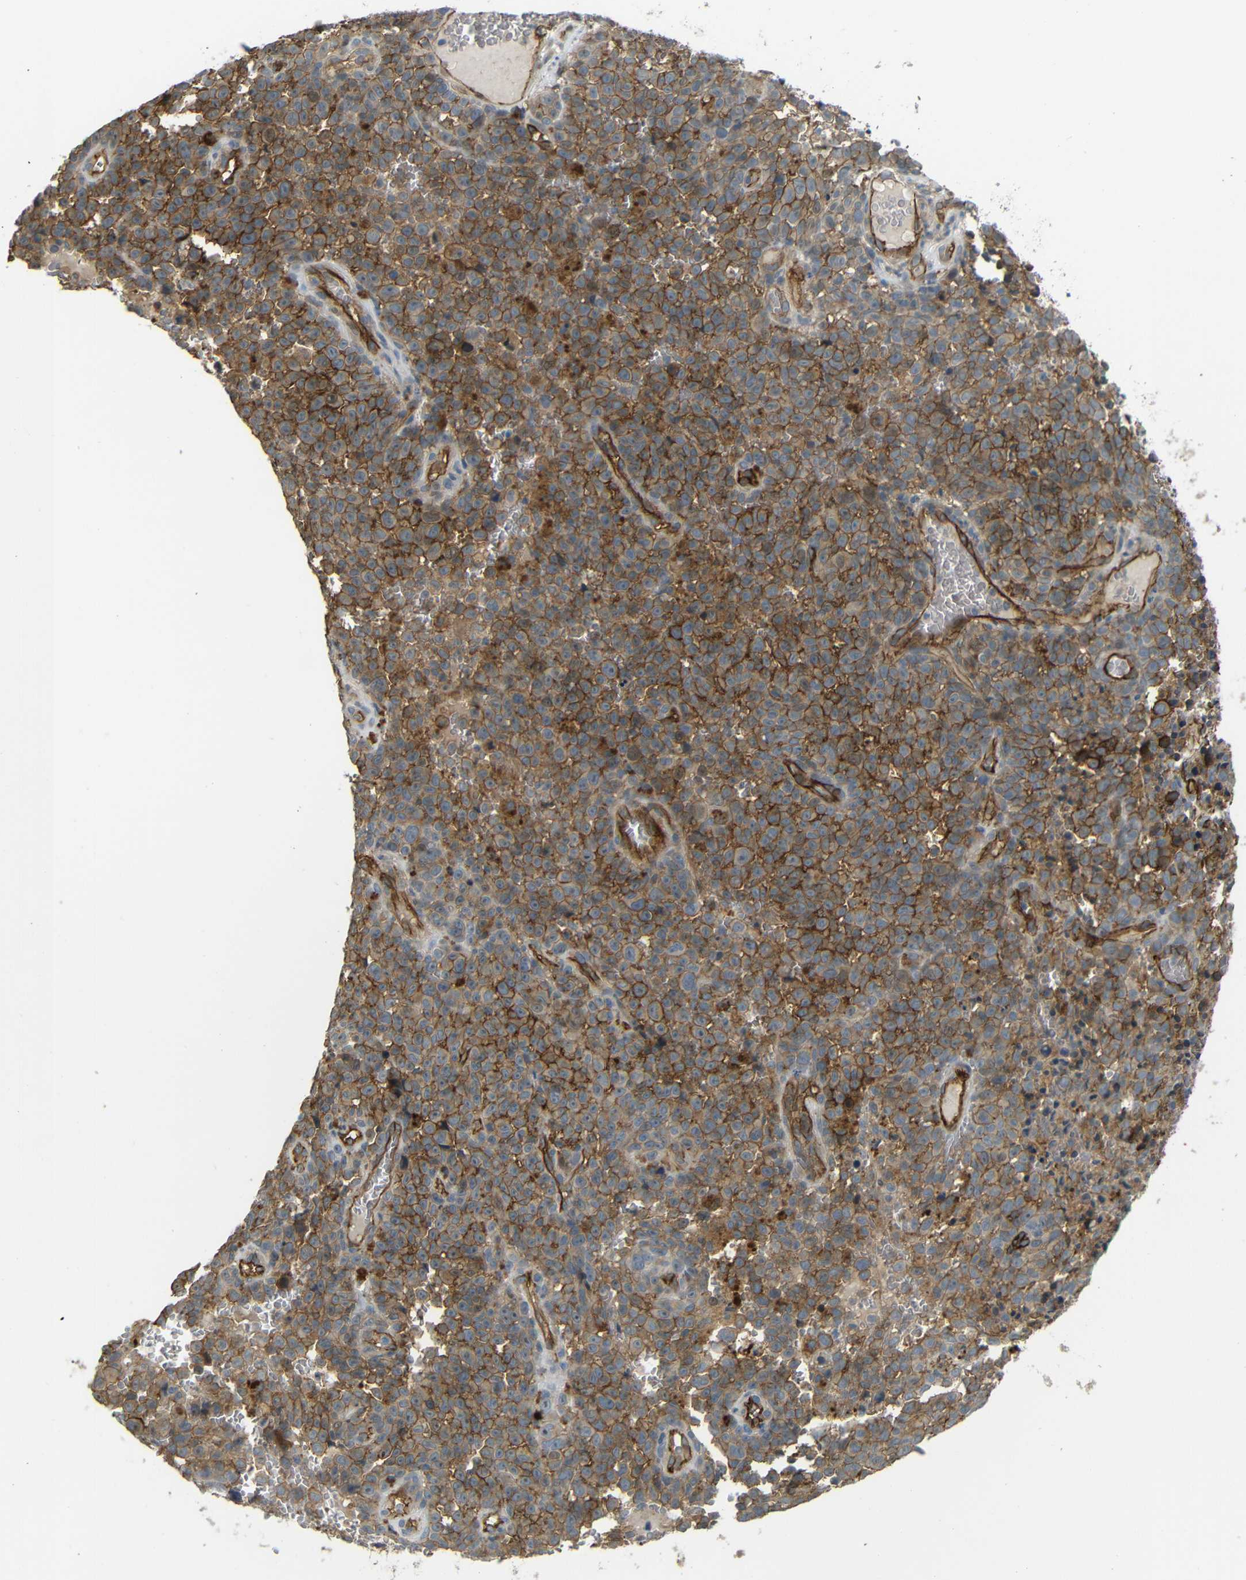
{"staining": {"intensity": "strong", "quantity": ">75%", "location": "cytoplasmic/membranous"}, "tissue": "melanoma", "cell_type": "Tumor cells", "image_type": "cancer", "snomed": [{"axis": "morphology", "description": "Malignant melanoma, NOS"}, {"axis": "topography", "description": "Skin"}], "caption": "Immunohistochemical staining of human melanoma demonstrates high levels of strong cytoplasmic/membranous positivity in about >75% of tumor cells.", "gene": "RELL1", "patient": {"sex": "female", "age": 82}}